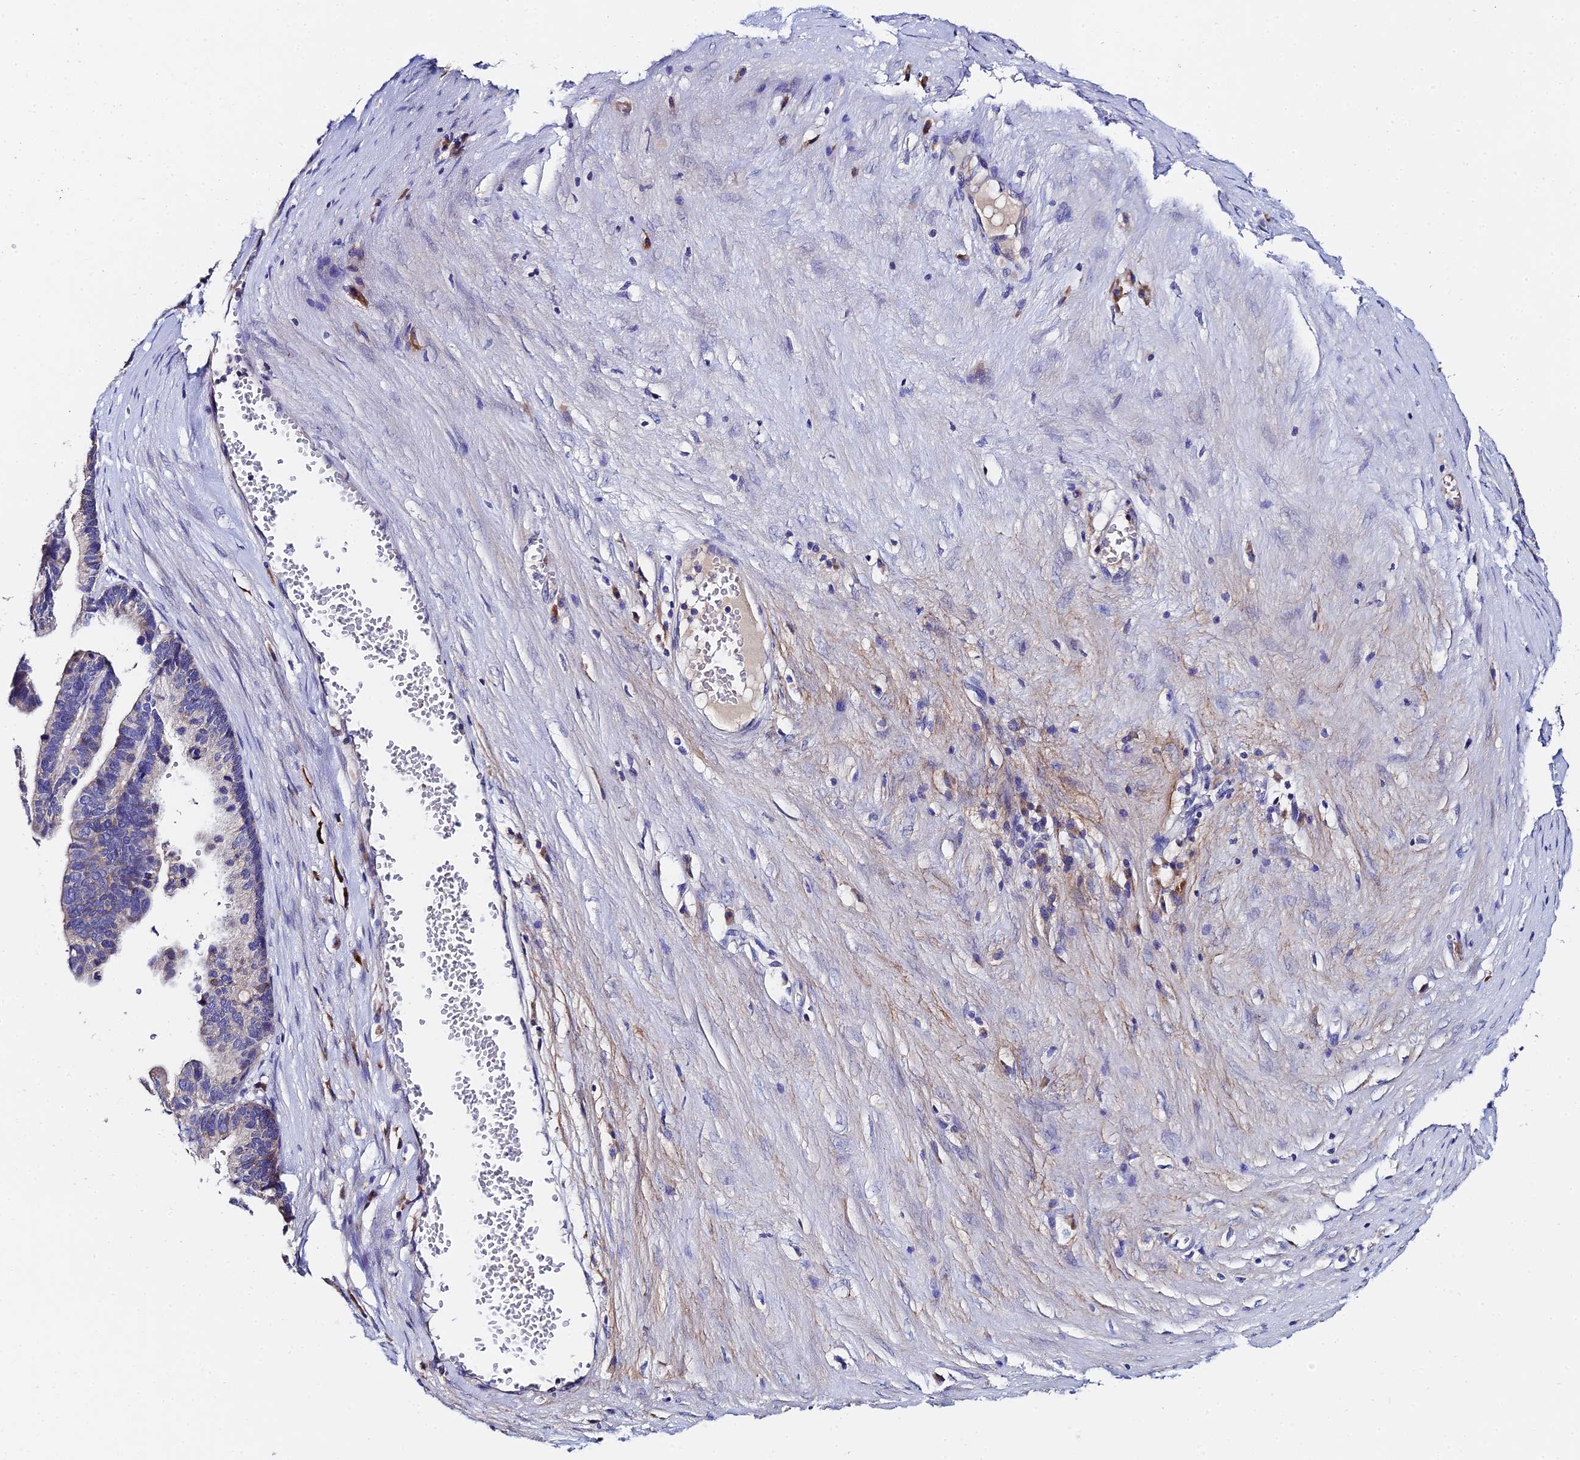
{"staining": {"intensity": "negative", "quantity": "none", "location": "none"}, "tissue": "ovarian cancer", "cell_type": "Tumor cells", "image_type": "cancer", "snomed": [{"axis": "morphology", "description": "Cystadenocarcinoma, serous, NOS"}, {"axis": "topography", "description": "Ovary"}], "caption": "Tumor cells show no significant staining in serous cystadenocarcinoma (ovarian).", "gene": "UBE2L3", "patient": {"sex": "female", "age": 56}}